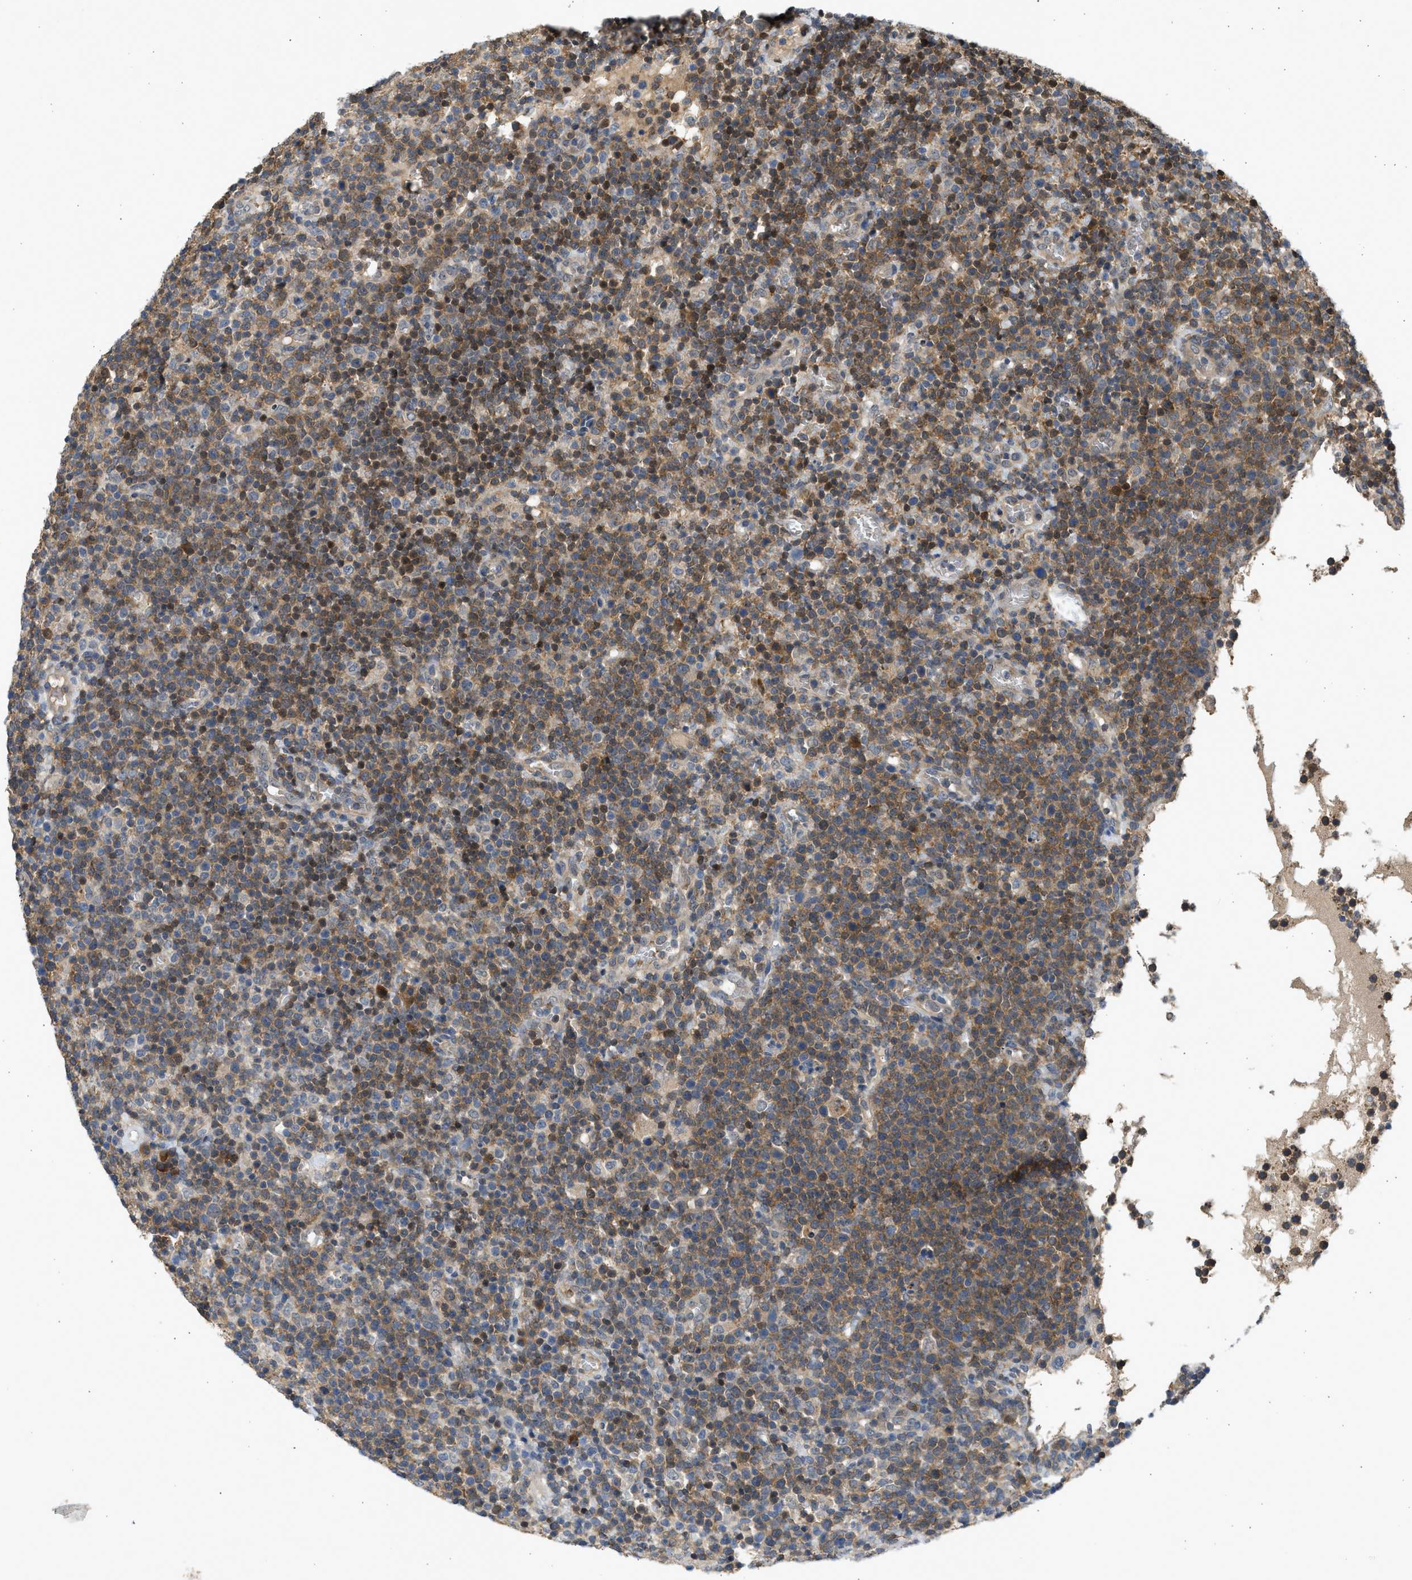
{"staining": {"intensity": "moderate", "quantity": "25%-75%", "location": "cytoplasmic/membranous"}, "tissue": "lymphoma", "cell_type": "Tumor cells", "image_type": "cancer", "snomed": [{"axis": "morphology", "description": "Malignant lymphoma, non-Hodgkin's type, High grade"}, {"axis": "topography", "description": "Lymph node"}], "caption": "This histopathology image reveals lymphoma stained with immunohistochemistry (IHC) to label a protein in brown. The cytoplasmic/membranous of tumor cells show moderate positivity for the protein. Nuclei are counter-stained blue.", "gene": "MAPK7", "patient": {"sex": "male", "age": 61}}